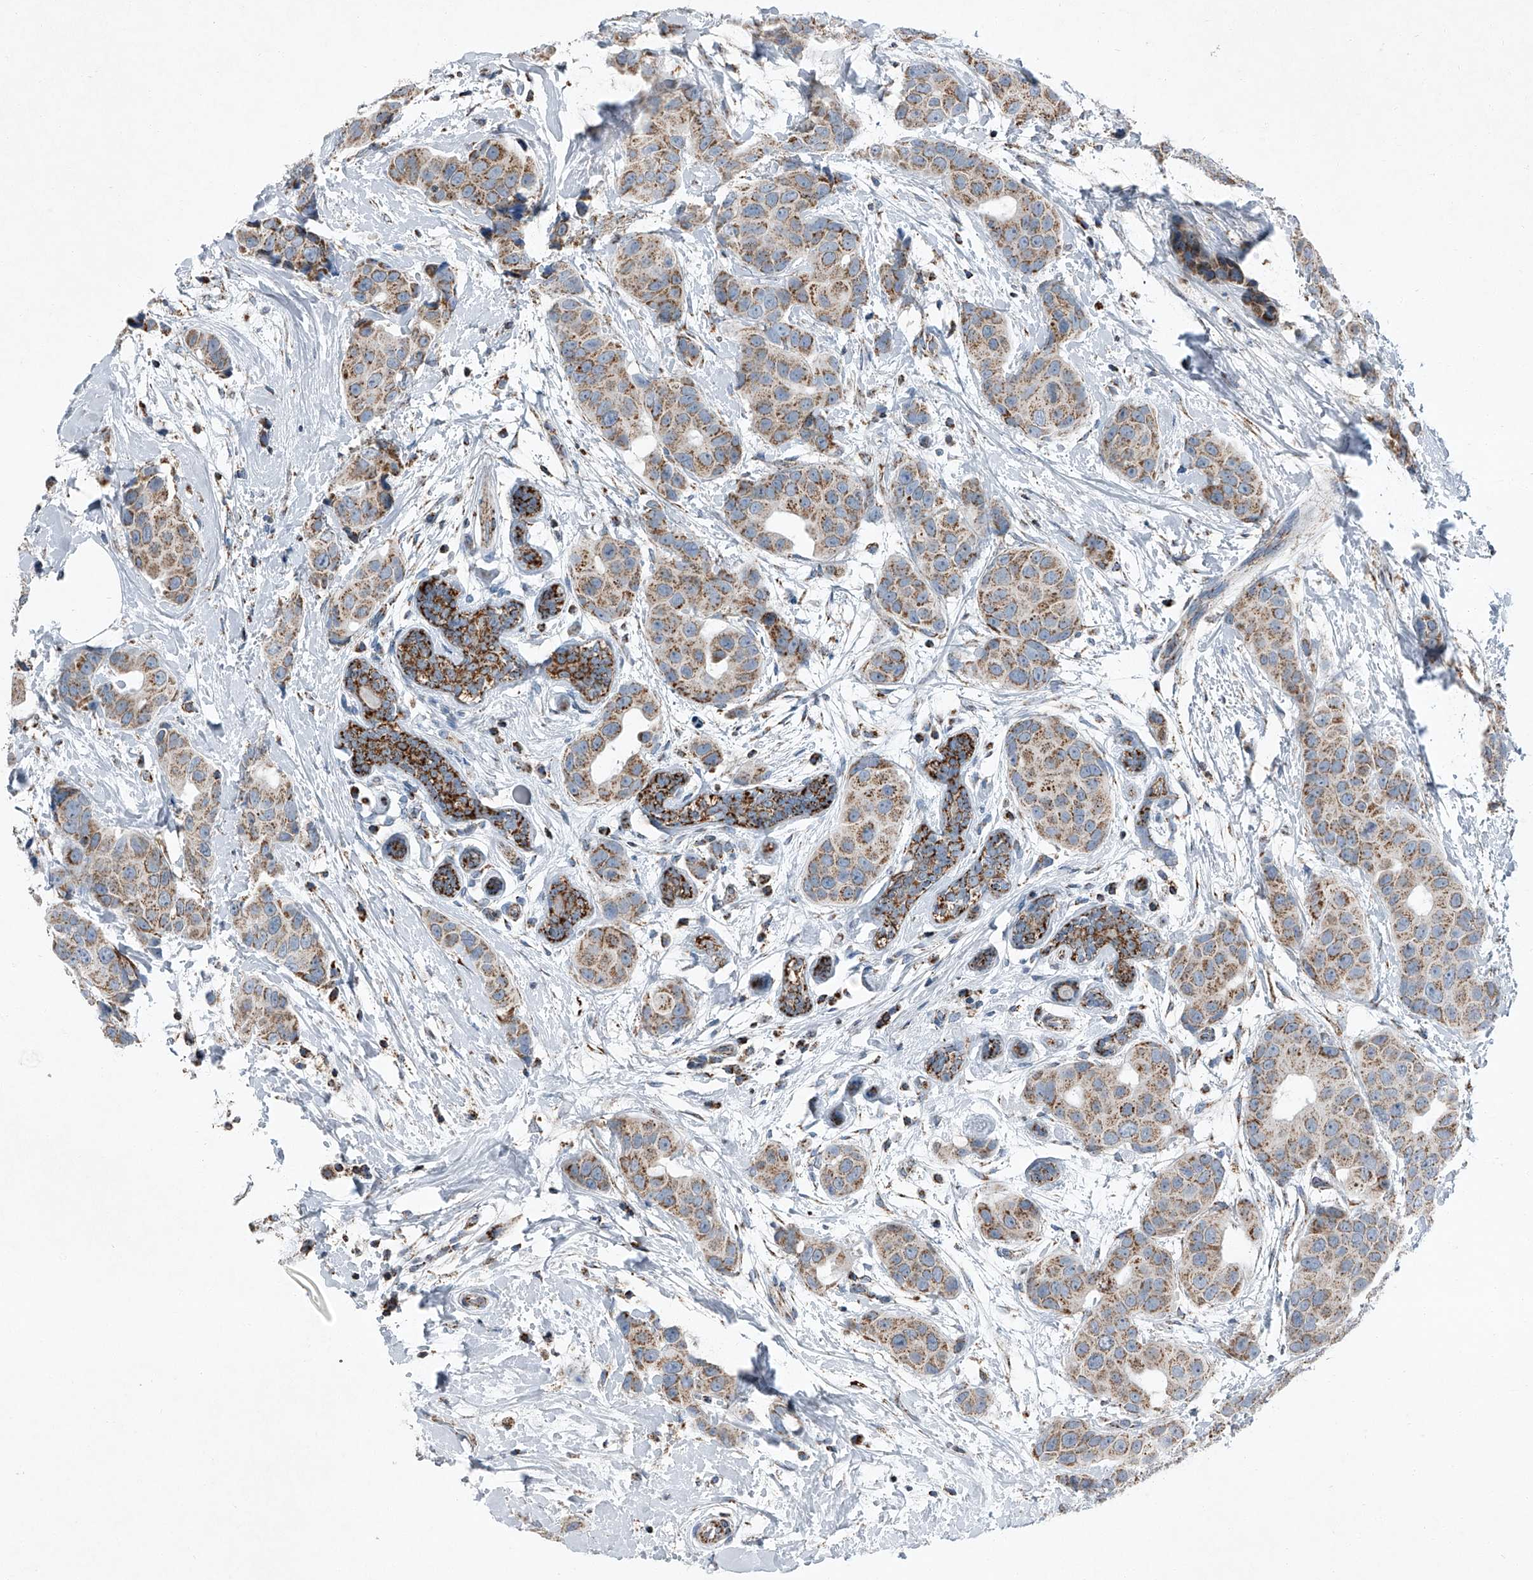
{"staining": {"intensity": "moderate", "quantity": ">75%", "location": "cytoplasmic/membranous"}, "tissue": "breast cancer", "cell_type": "Tumor cells", "image_type": "cancer", "snomed": [{"axis": "morphology", "description": "Normal tissue, NOS"}, {"axis": "morphology", "description": "Duct carcinoma"}, {"axis": "topography", "description": "Breast"}], "caption": "About >75% of tumor cells in infiltrating ductal carcinoma (breast) show moderate cytoplasmic/membranous protein expression as visualized by brown immunohistochemical staining.", "gene": "CHRNA7", "patient": {"sex": "female", "age": 39}}